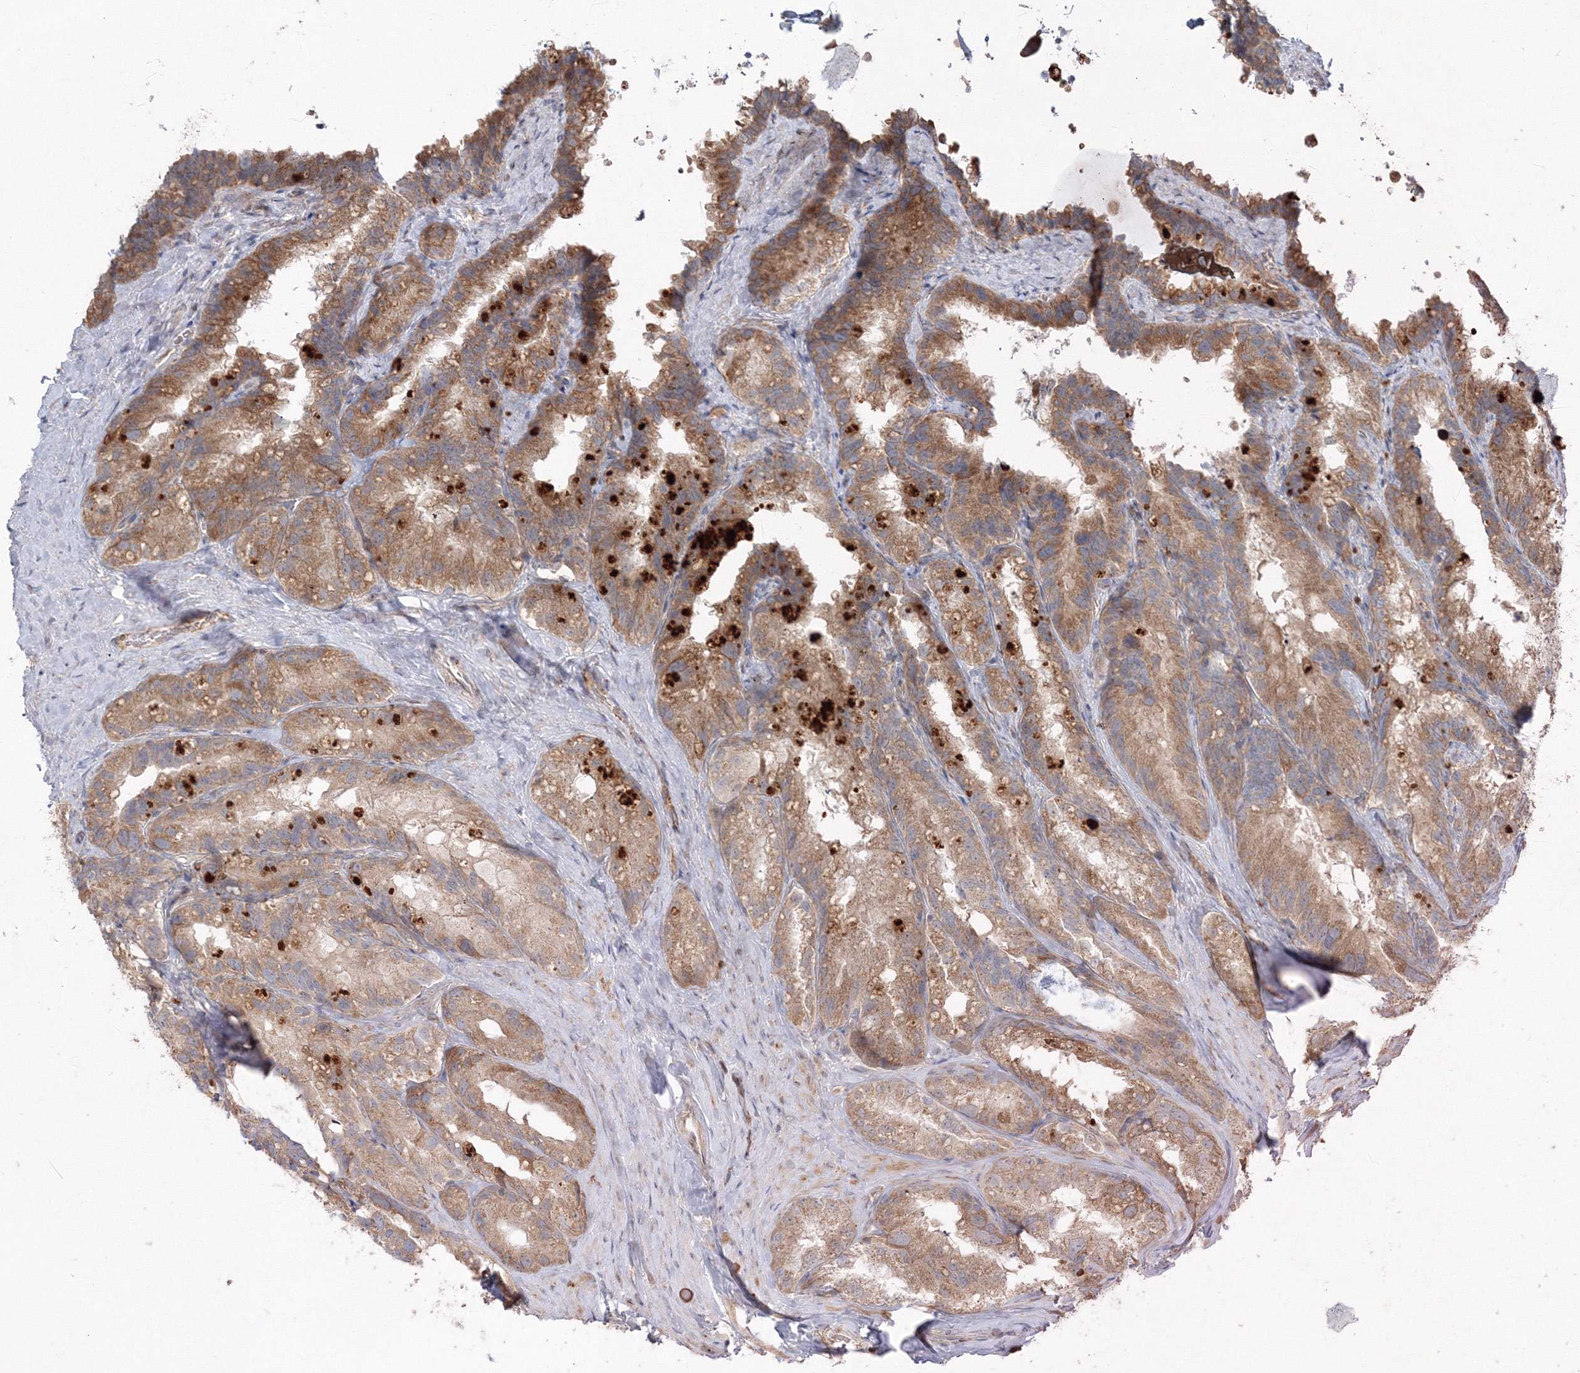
{"staining": {"intensity": "moderate", "quantity": ">75%", "location": "cytoplasmic/membranous"}, "tissue": "seminal vesicle", "cell_type": "Glandular cells", "image_type": "normal", "snomed": [{"axis": "morphology", "description": "Normal tissue, NOS"}, {"axis": "topography", "description": "Seminal veicle"}], "caption": "An immunohistochemistry photomicrograph of normal tissue is shown. Protein staining in brown highlights moderate cytoplasmic/membranous positivity in seminal vesicle within glandular cells.", "gene": "ANAPC16", "patient": {"sex": "male", "age": 60}}